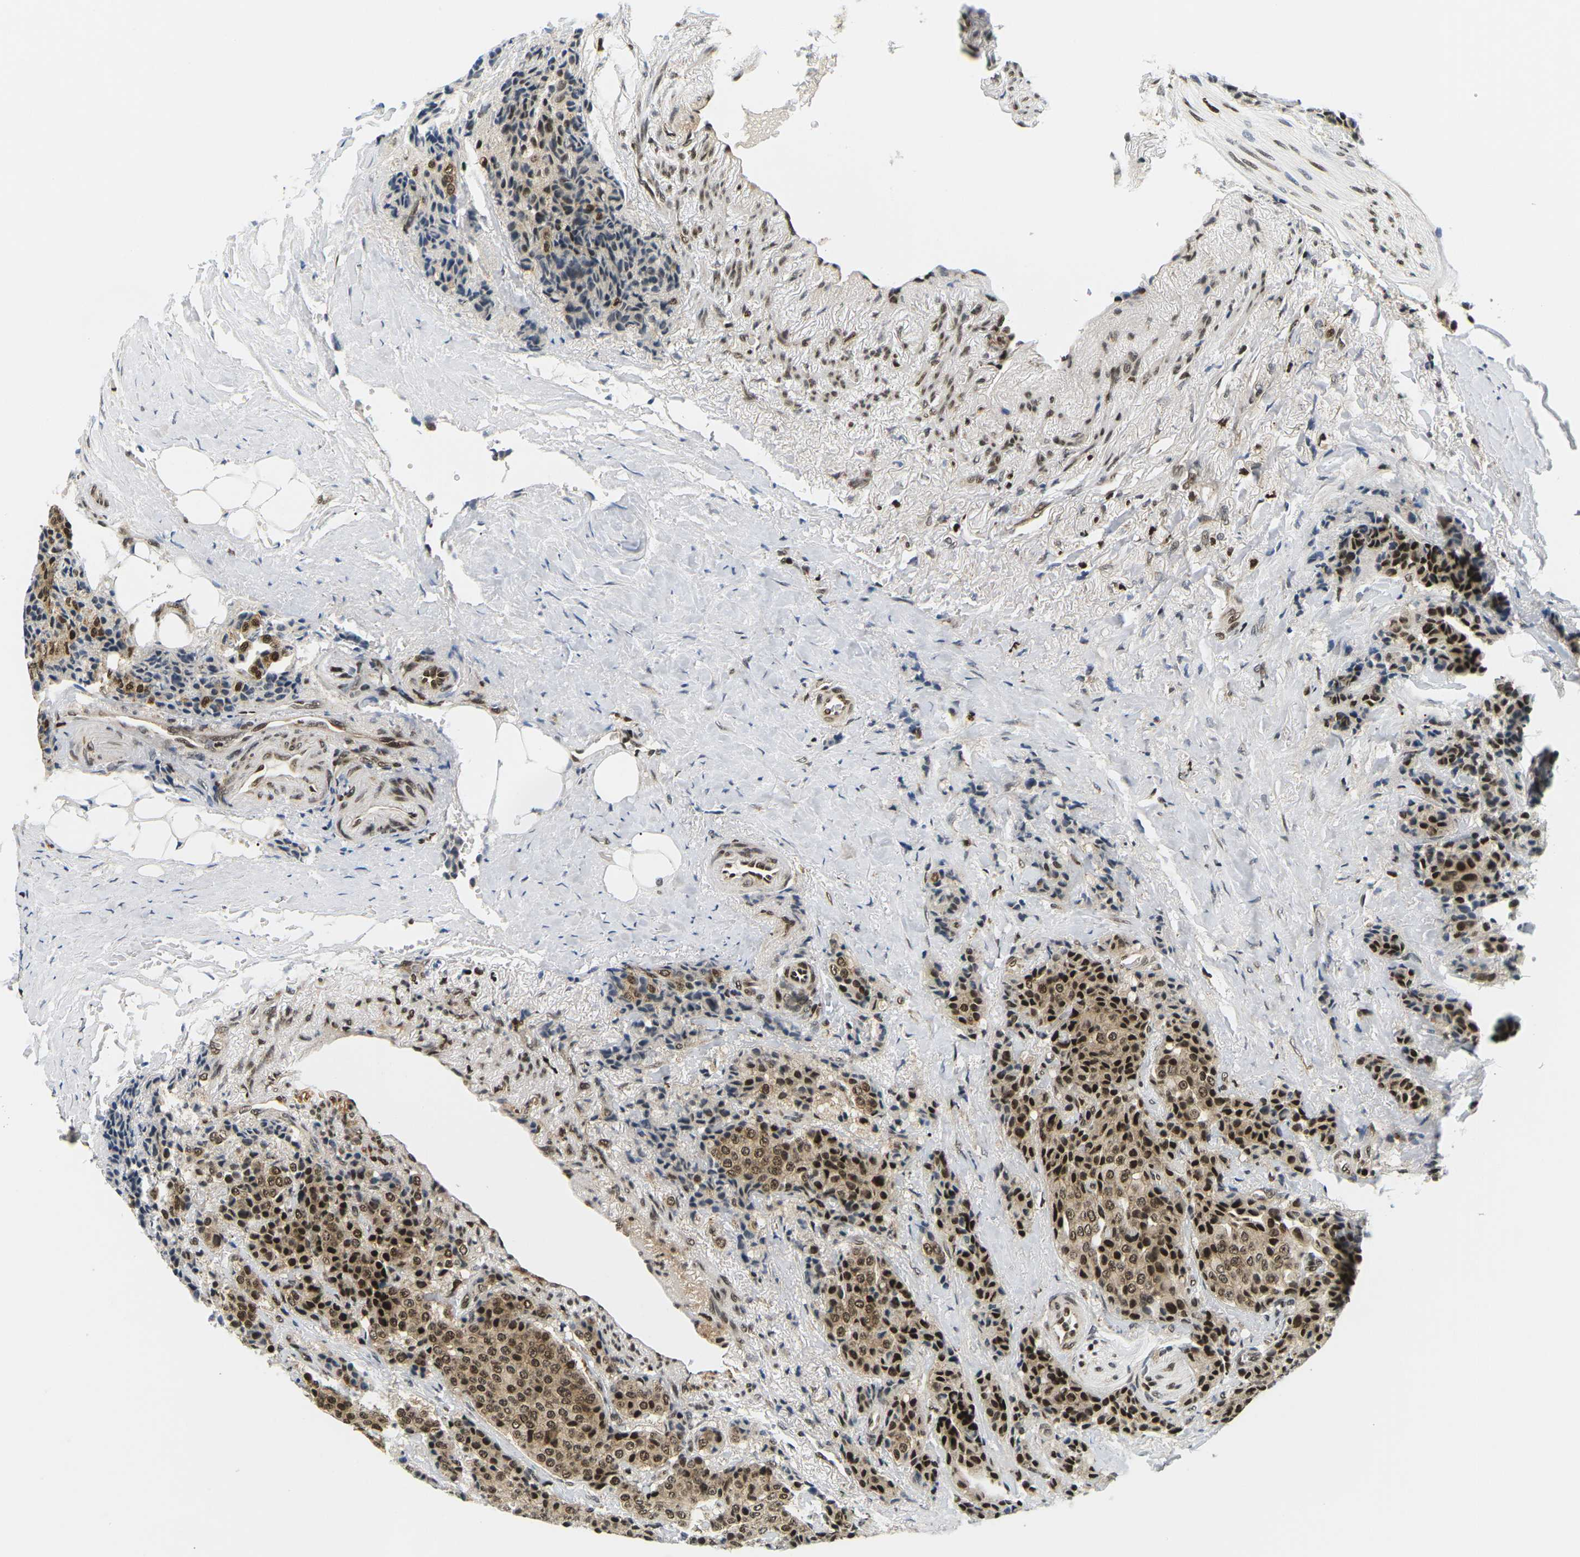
{"staining": {"intensity": "strong", "quantity": ">75%", "location": "cytoplasmic/membranous,nuclear"}, "tissue": "carcinoid", "cell_type": "Tumor cells", "image_type": "cancer", "snomed": [{"axis": "morphology", "description": "Carcinoid, malignant, NOS"}, {"axis": "topography", "description": "Colon"}], "caption": "Immunohistochemical staining of carcinoid shows strong cytoplasmic/membranous and nuclear protein positivity in approximately >75% of tumor cells. The staining was performed using DAB, with brown indicating positive protein expression. Nuclei are stained blue with hematoxylin.", "gene": "CELF1", "patient": {"sex": "female", "age": 61}}